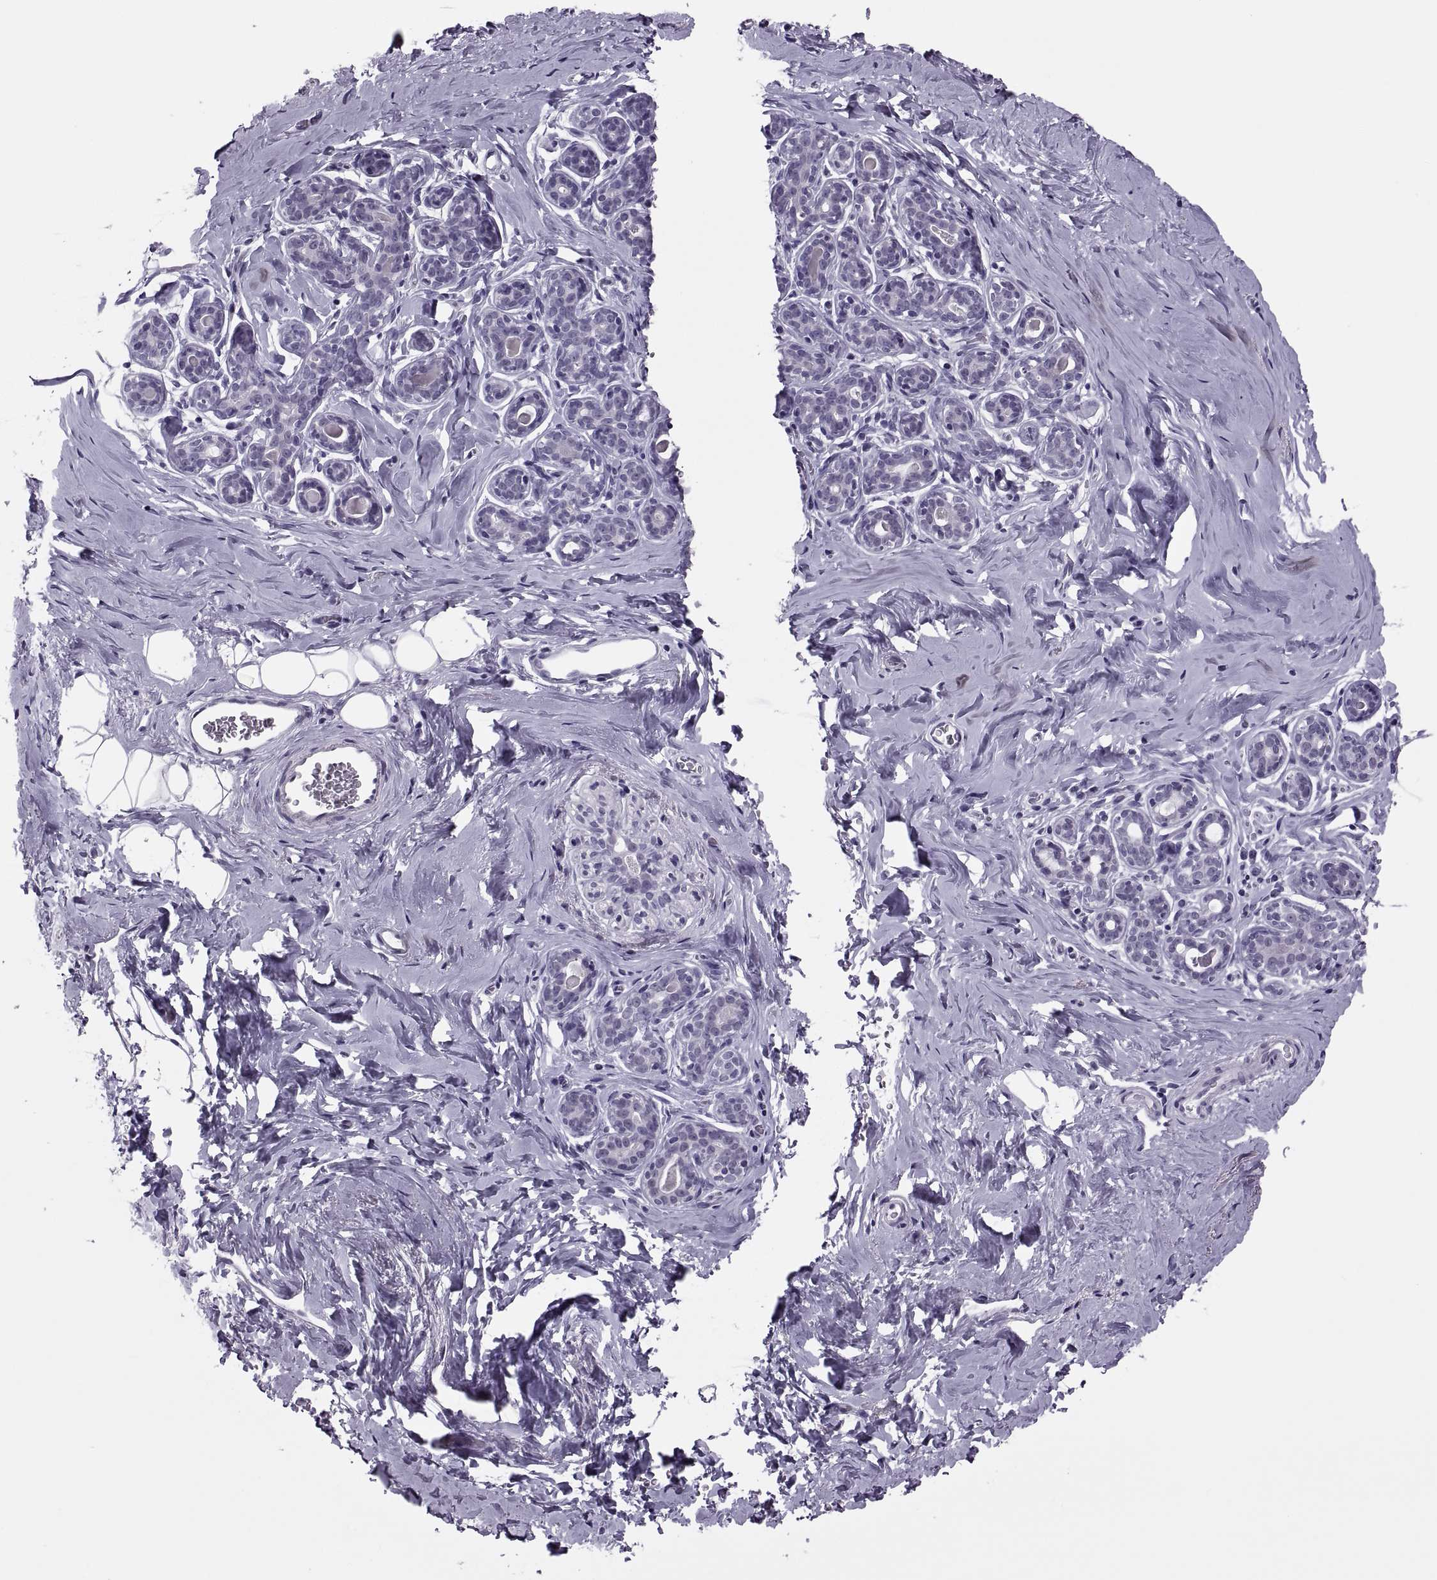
{"staining": {"intensity": "negative", "quantity": "none", "location": "none"}, "tissue": "breast", "cell_type": "Adipocytes", "image_type": "normal", "snomed": [{"axis": "morphology", "description": "Normal tissue, NOS"}, {"axis": "topography", "description": "Skin"}, {"axis": "topography", "description": "Breast"}], "caption": "IHC of benign human breast displays no expression in adipocytes. Nuclei are stained in blue.", "gene": "SYNGR4", "patient": {"sex": "female", "age": 43}}